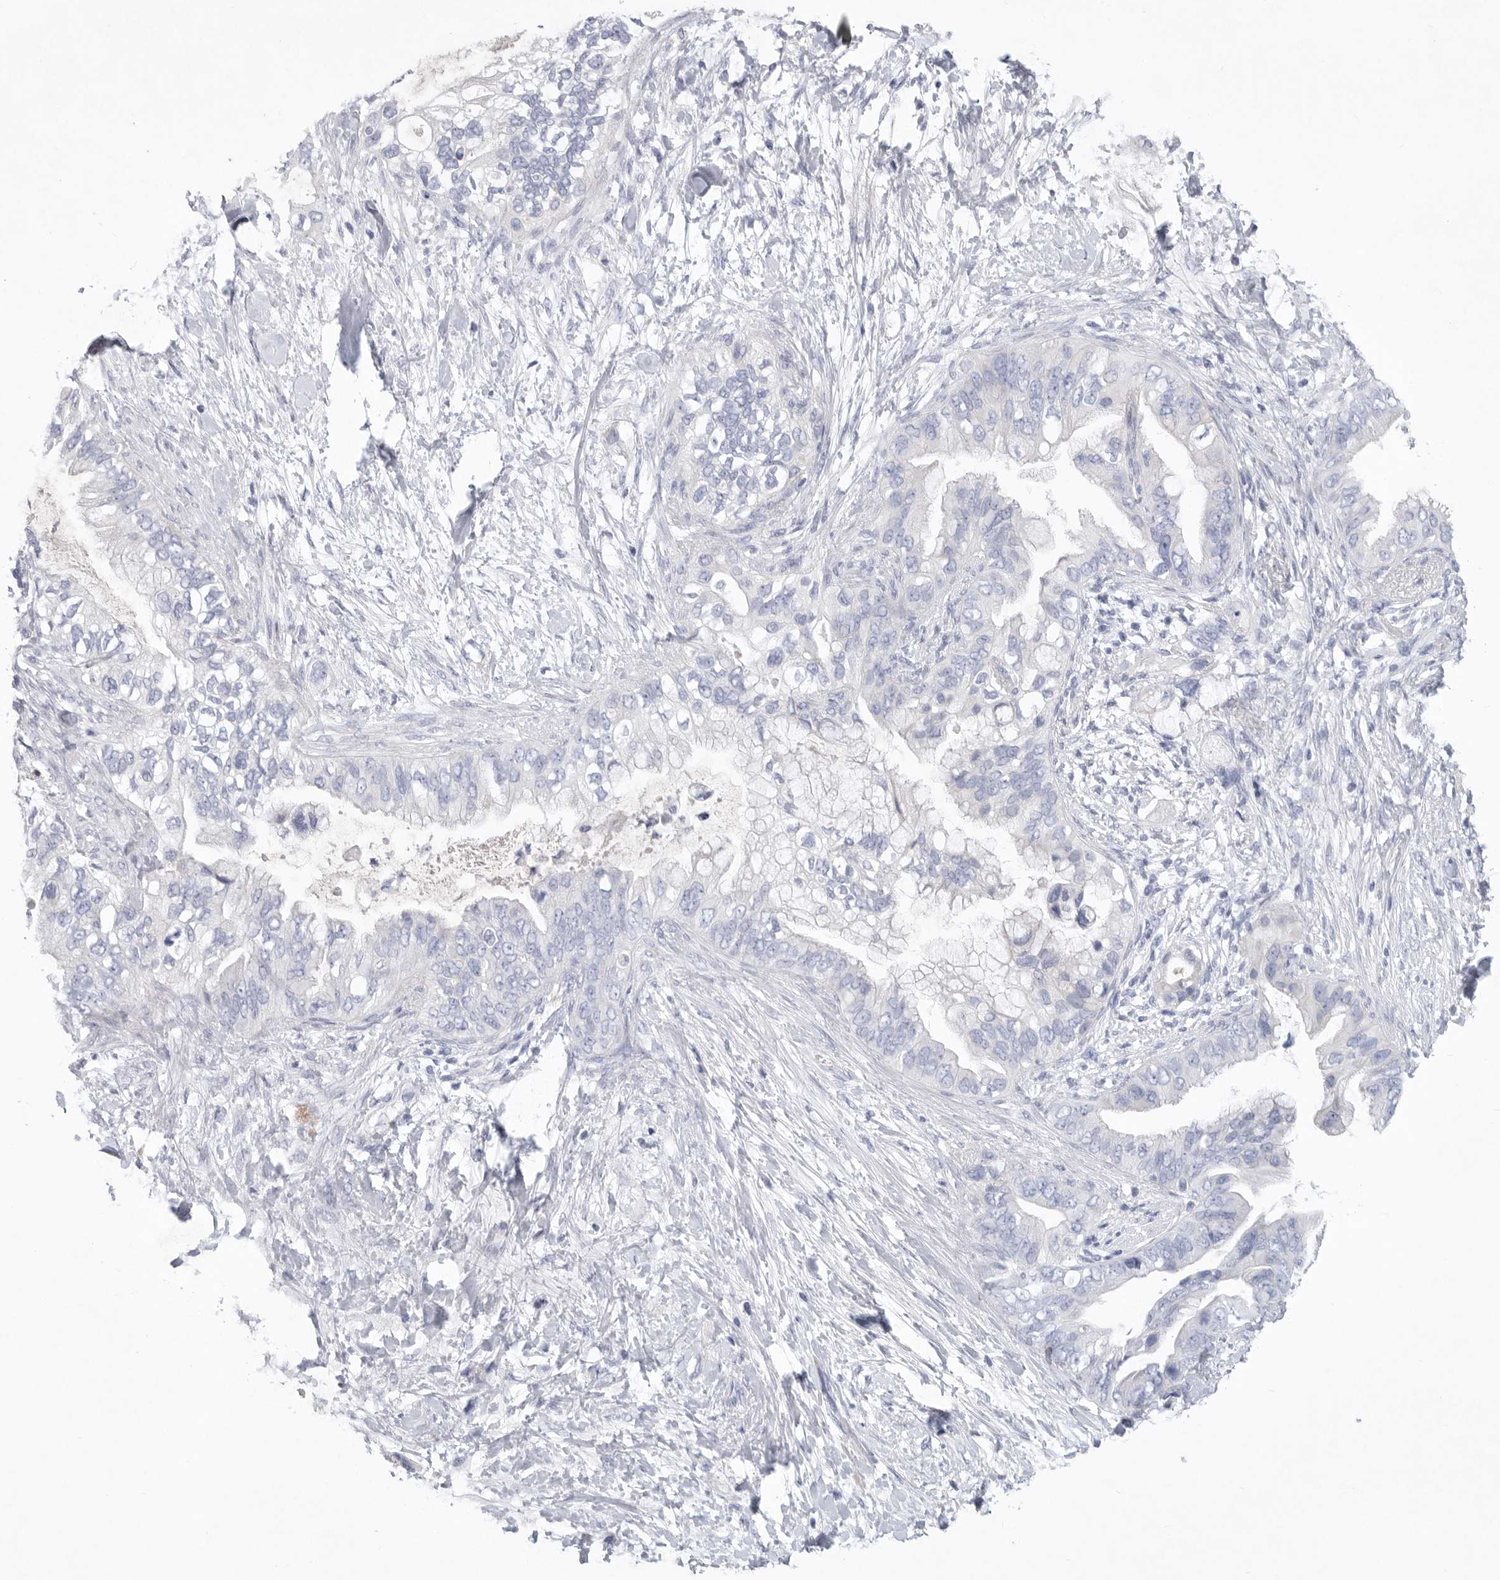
{"staining": {"intensity": "negative", "quantity": "none", "location": "none"}, "tissue": "pancreatic cancer", "cell_type": "Tumor cells", "image_type": "cancer", "snomed": [{"axis": "morphology", "description": "Adenocarcinoma, NOS"}, {"axis": "topography", "description": "Pancreas"}], "caption": "Tumor cells are negative for brown protein staining in pancreatic cancer (adenocarcinoma).", "gene": "CAMK2B", "patient": {"sex": "female", "age": 56}}